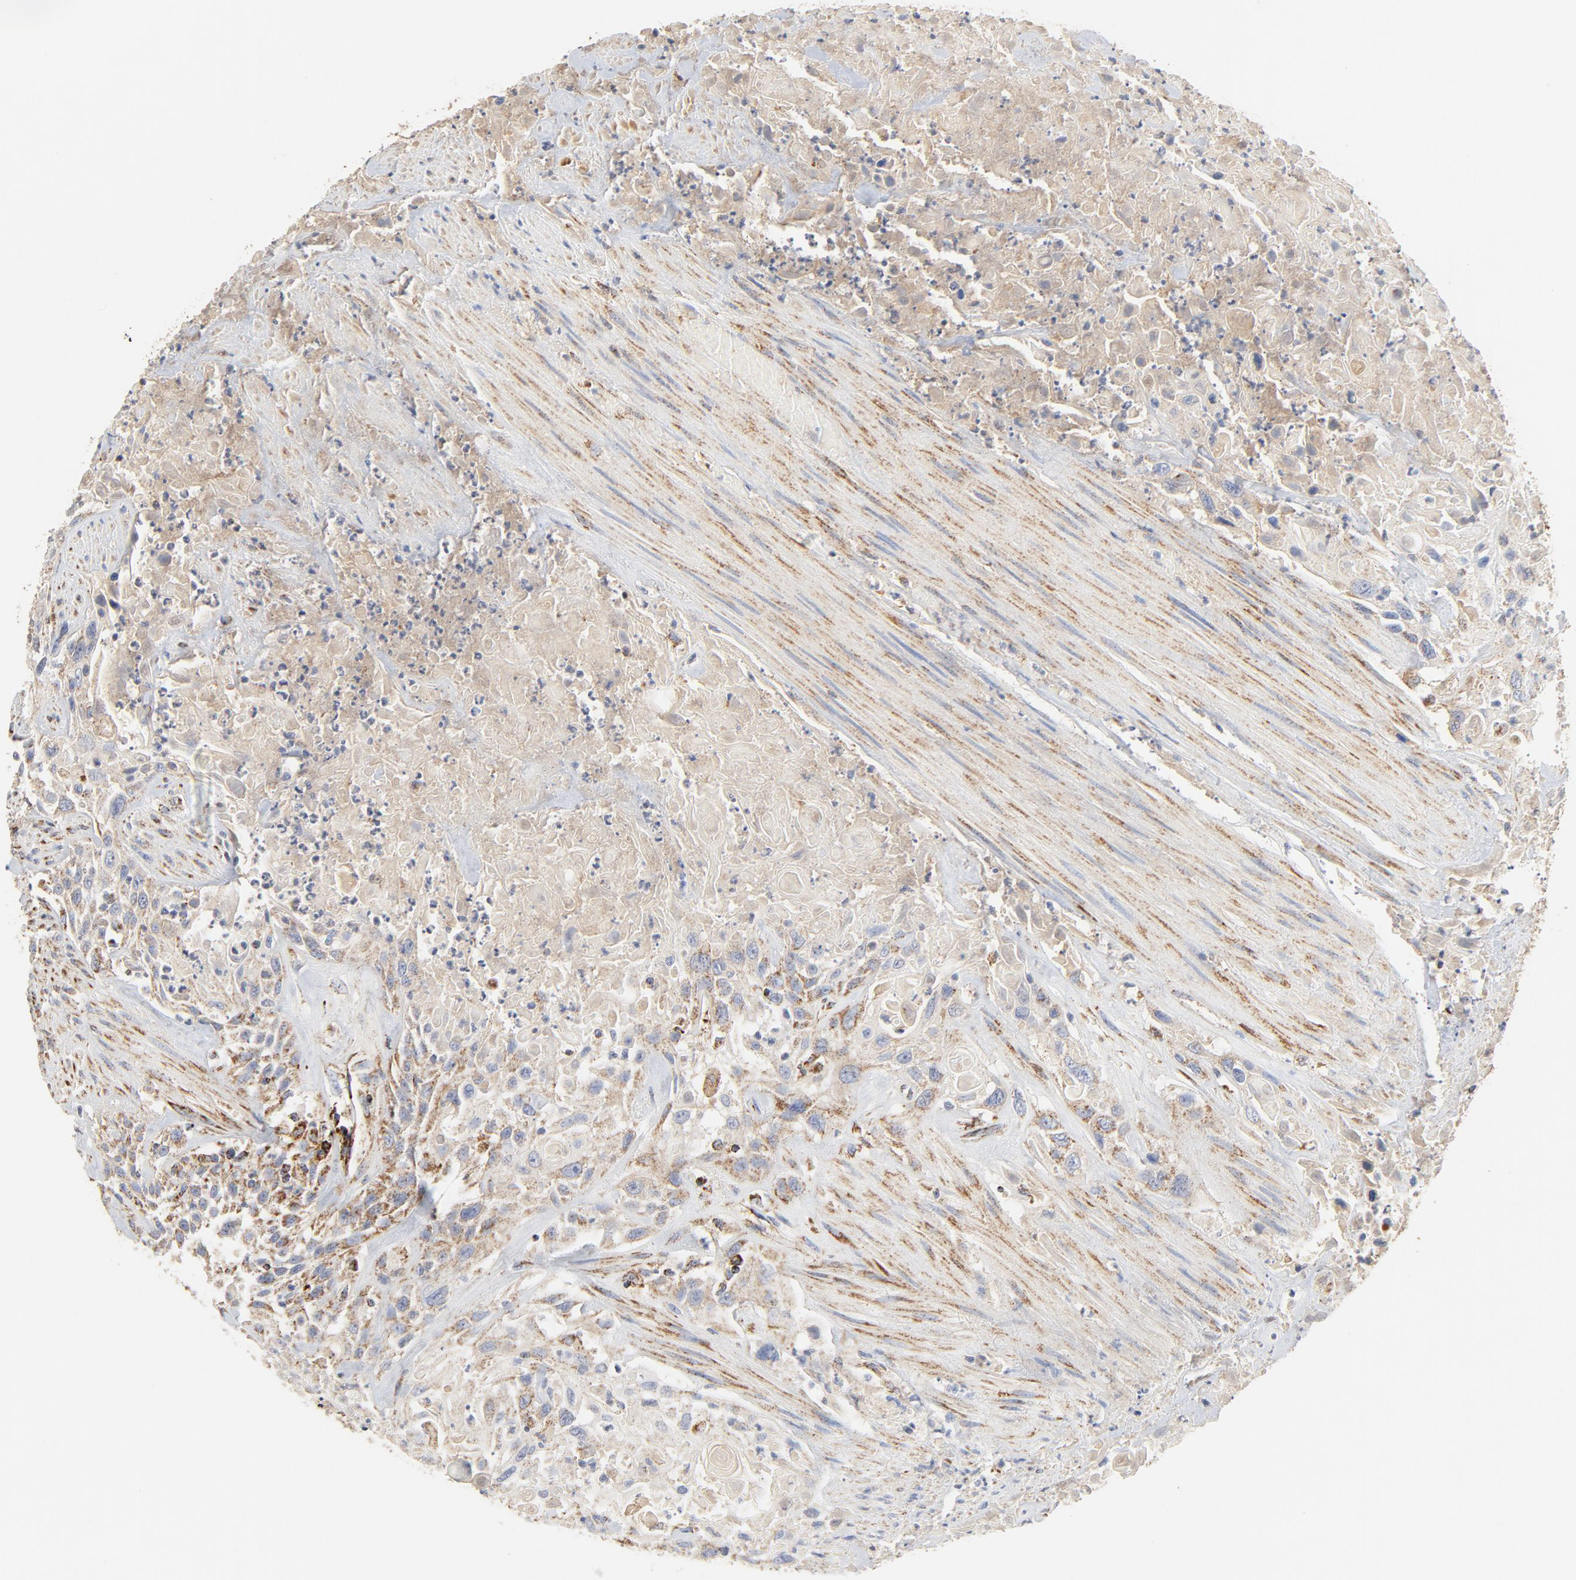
{"staining": {"intensity": "moderate", "quantity": ">75%", "location": "cytoplasmic/membranous"}, "tissue": "urothelial cancer", "cell_type": "Tumor cells", "image_type": "cancer", "snomed": [{"axis": "morphology", "description": "Urothelial carcinoma, High grade"}, {"axis": "topography", "description": "Urinary bladder"}], "caption": "A brown stain highlights moderate cytoplasmic/membranous positivity of a protein in urothelial cancer tumor cells. Nuclei are stained in blue.", "gene": "PCNX4", "patient": {"sex": "female", "age": 84}}